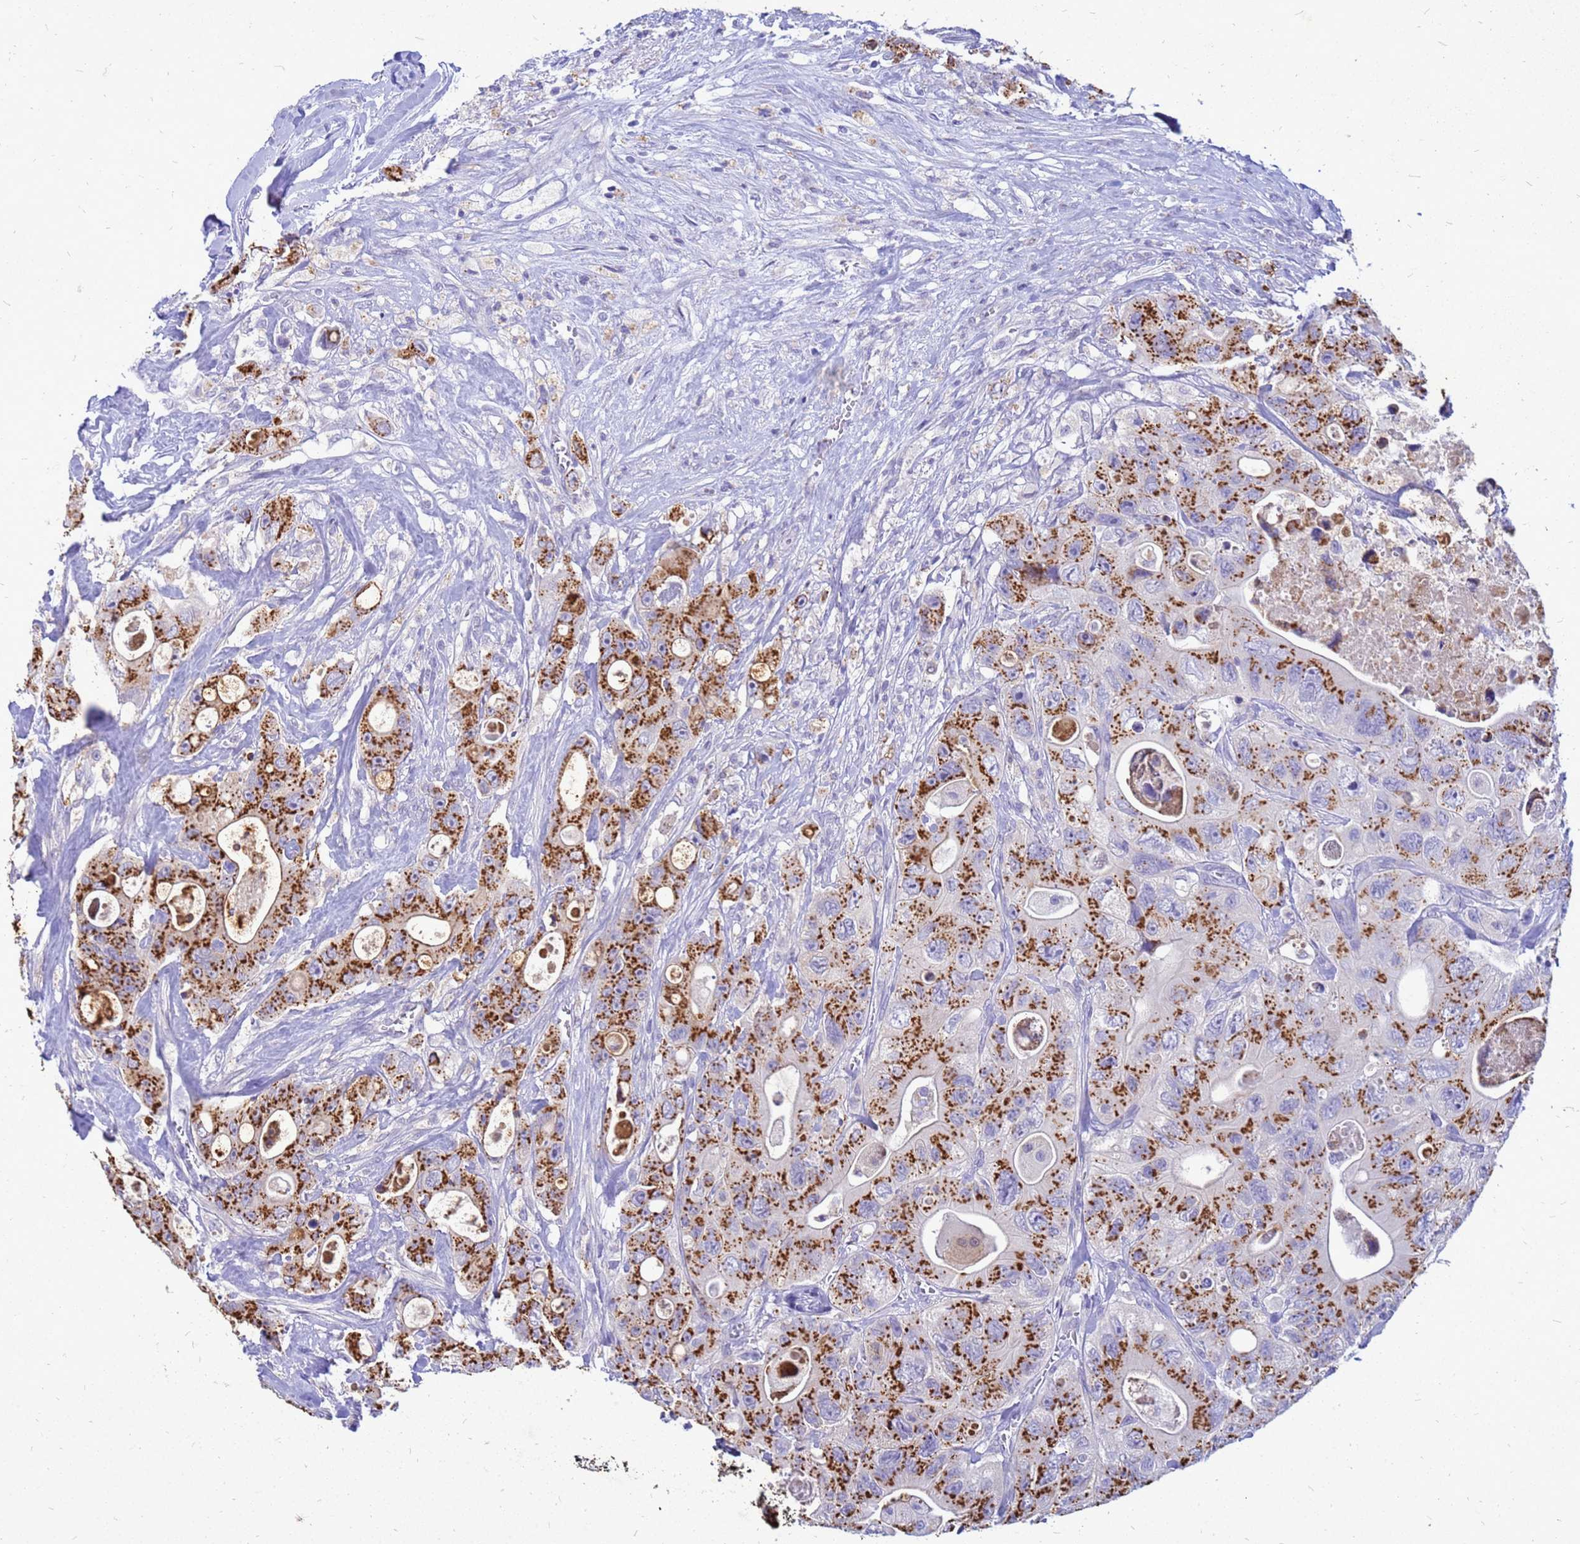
{"staining": {"intensity": "strong", "quantity": ">75%", "location": "cytoplasmic/membranous"}, "tissue": "colorectal cancer", "cell_type": "Tumor cells", "image_type": "cancer", "snomed": [{"axis": "morphology", "description": "Adenocarcinoma, NOS"}, {"axis": "topography", "description": "Colon"}], "caption": "Protein staining of colorectal adenocarcinoma tissue exhibits strong cytoplasmic/membranous staining in about >75% of tumor cells. The protein of interest is shown in brown color, while the nuclei are stained blue.", "gene": "AKR1C1", "patient": {"sex": "female", "age": 46}}